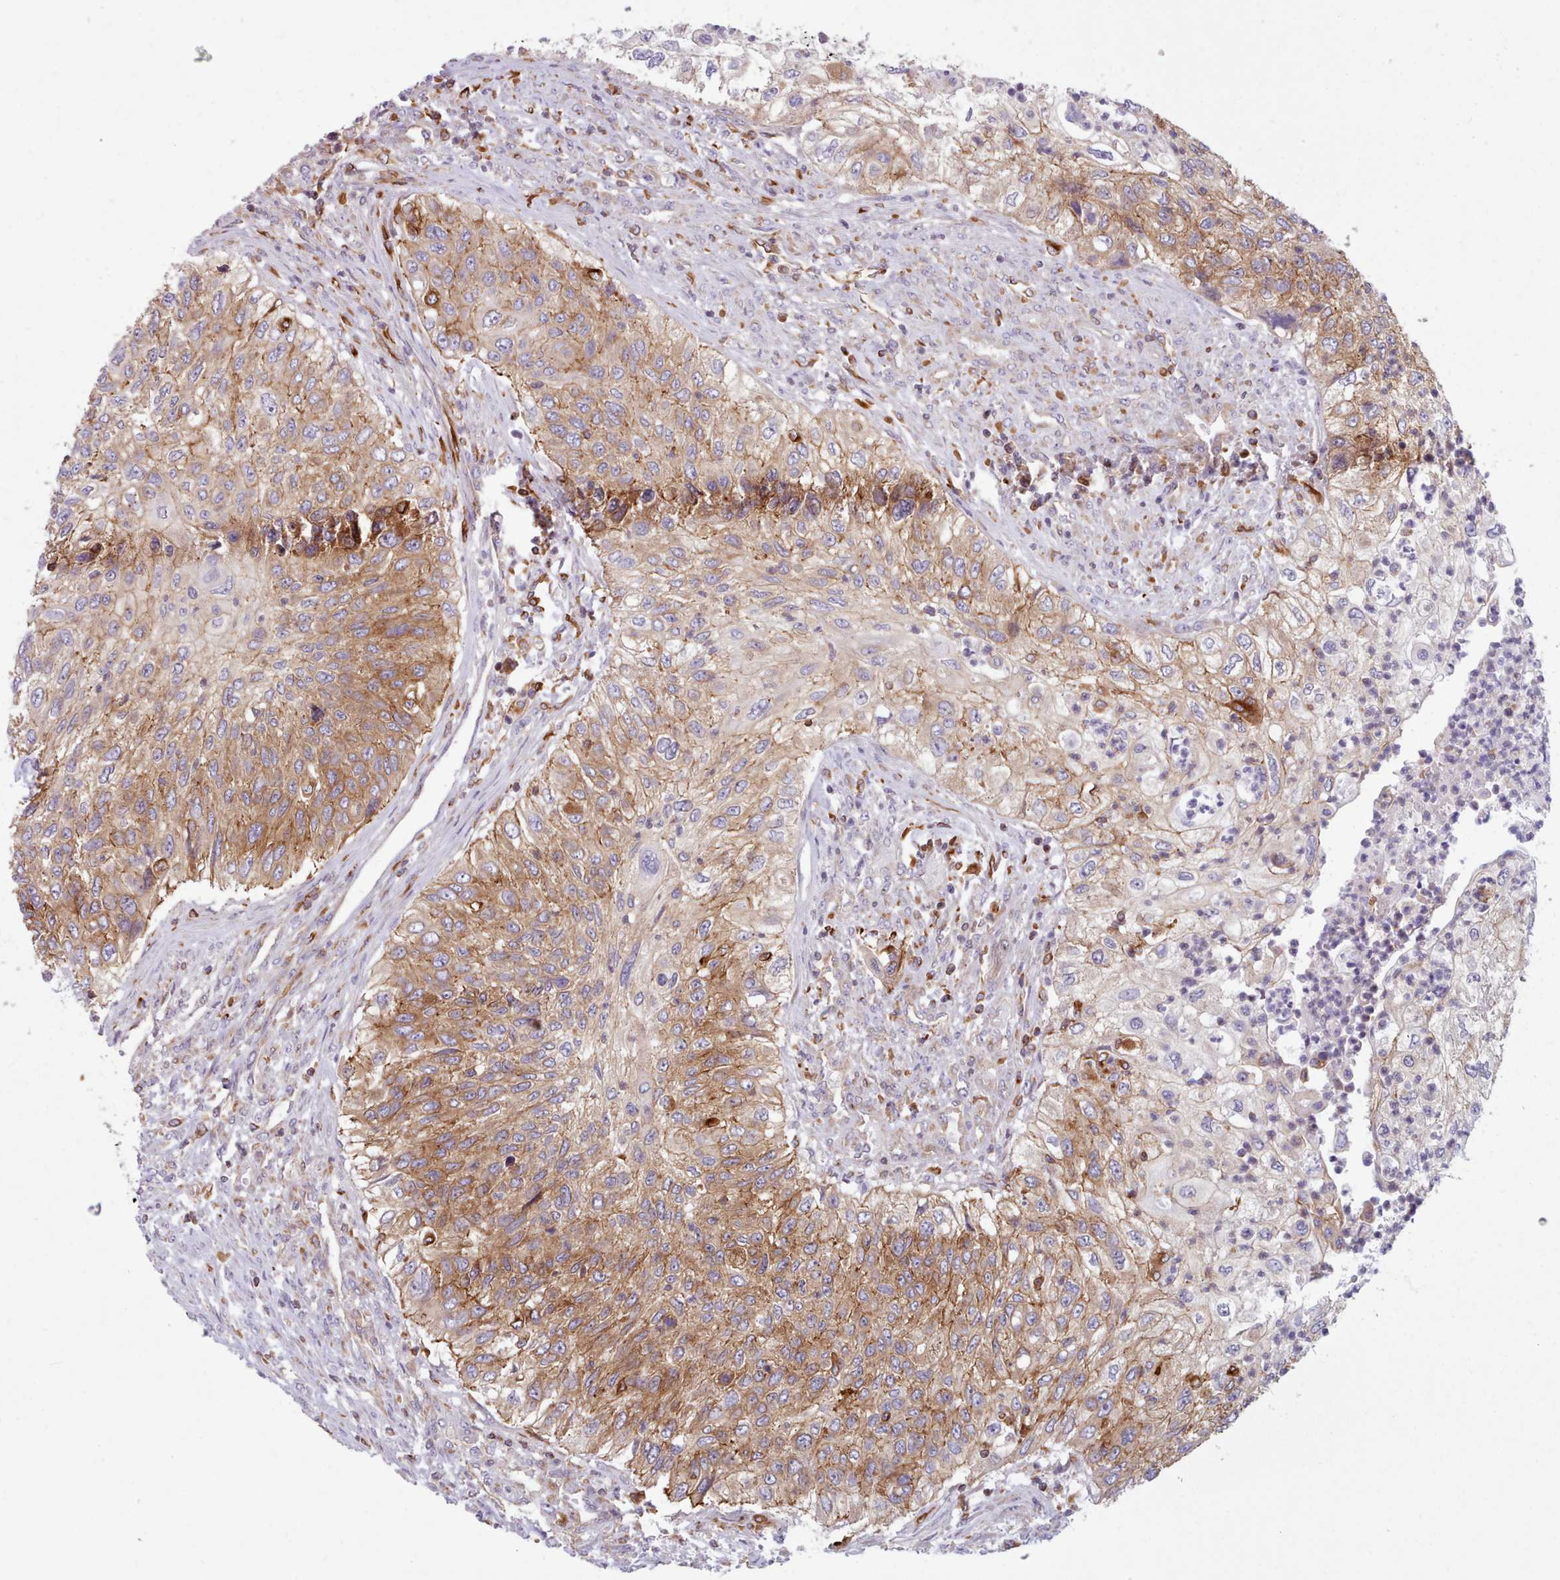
{"staining": {"intensity": "moderate", "quantity": ">75%", "location": "cytoplasmic/membranous"}, "tissue": "urothelial cancer", "cell_type": "Tumor cells", "image_type": "cancer", "snomed": [{"axis": "morphology", "description": "Urothelial carcinoma, High grade"}, {"axis": "topography", "description": "Urinary bladder"}], "caption": "This is a photomicrograph of immunohistochemistry staining of urothelial cancer, which shows moderate positivity in the cytoplasmic/membranous of tumor cells.", "gene": "CRYBG1", "patient": {"sex": "female", "age": 60}}